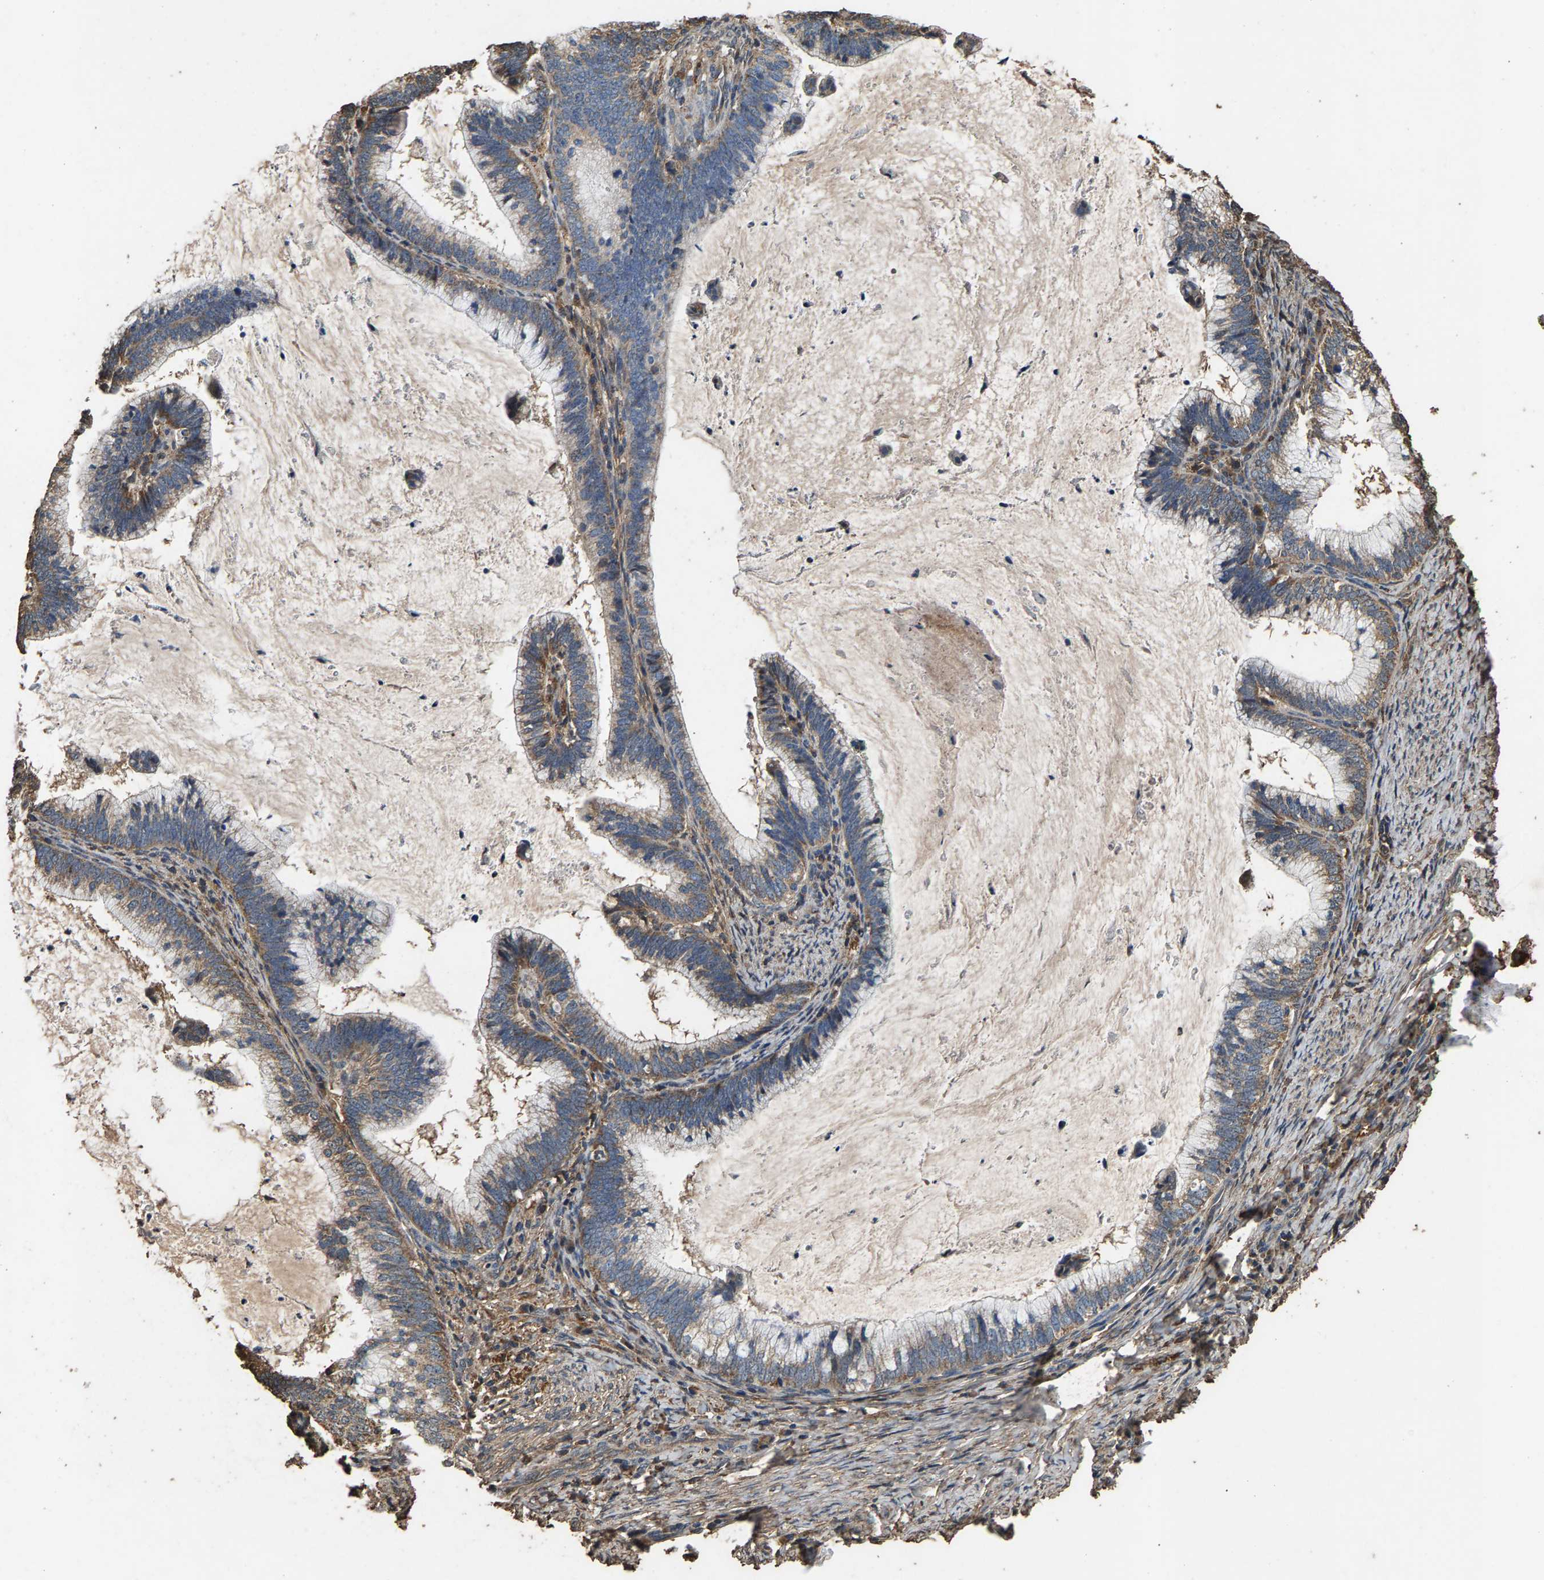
{"staining": {"intensity": "weak", "quantity": ">75%", "location": "cytoplasmic/membranous"}, "tissue": "cervical cancer", "cell_type": "Tumor cells", "image_type": "cancer", "snomed": [{"axis": "morphology", "description": "Adenocarcinoma, NOS"}, {"axis": "topography", "description": "Cervix"}], "caption": "A low amount of weak cytoplasmic/membranous expression is present in about >75% of tumor cells in cervical cancer (adenocarcinoma) tissue.", "gene": "MRPL27", "patient": {"sex": "female", "age": 36}}